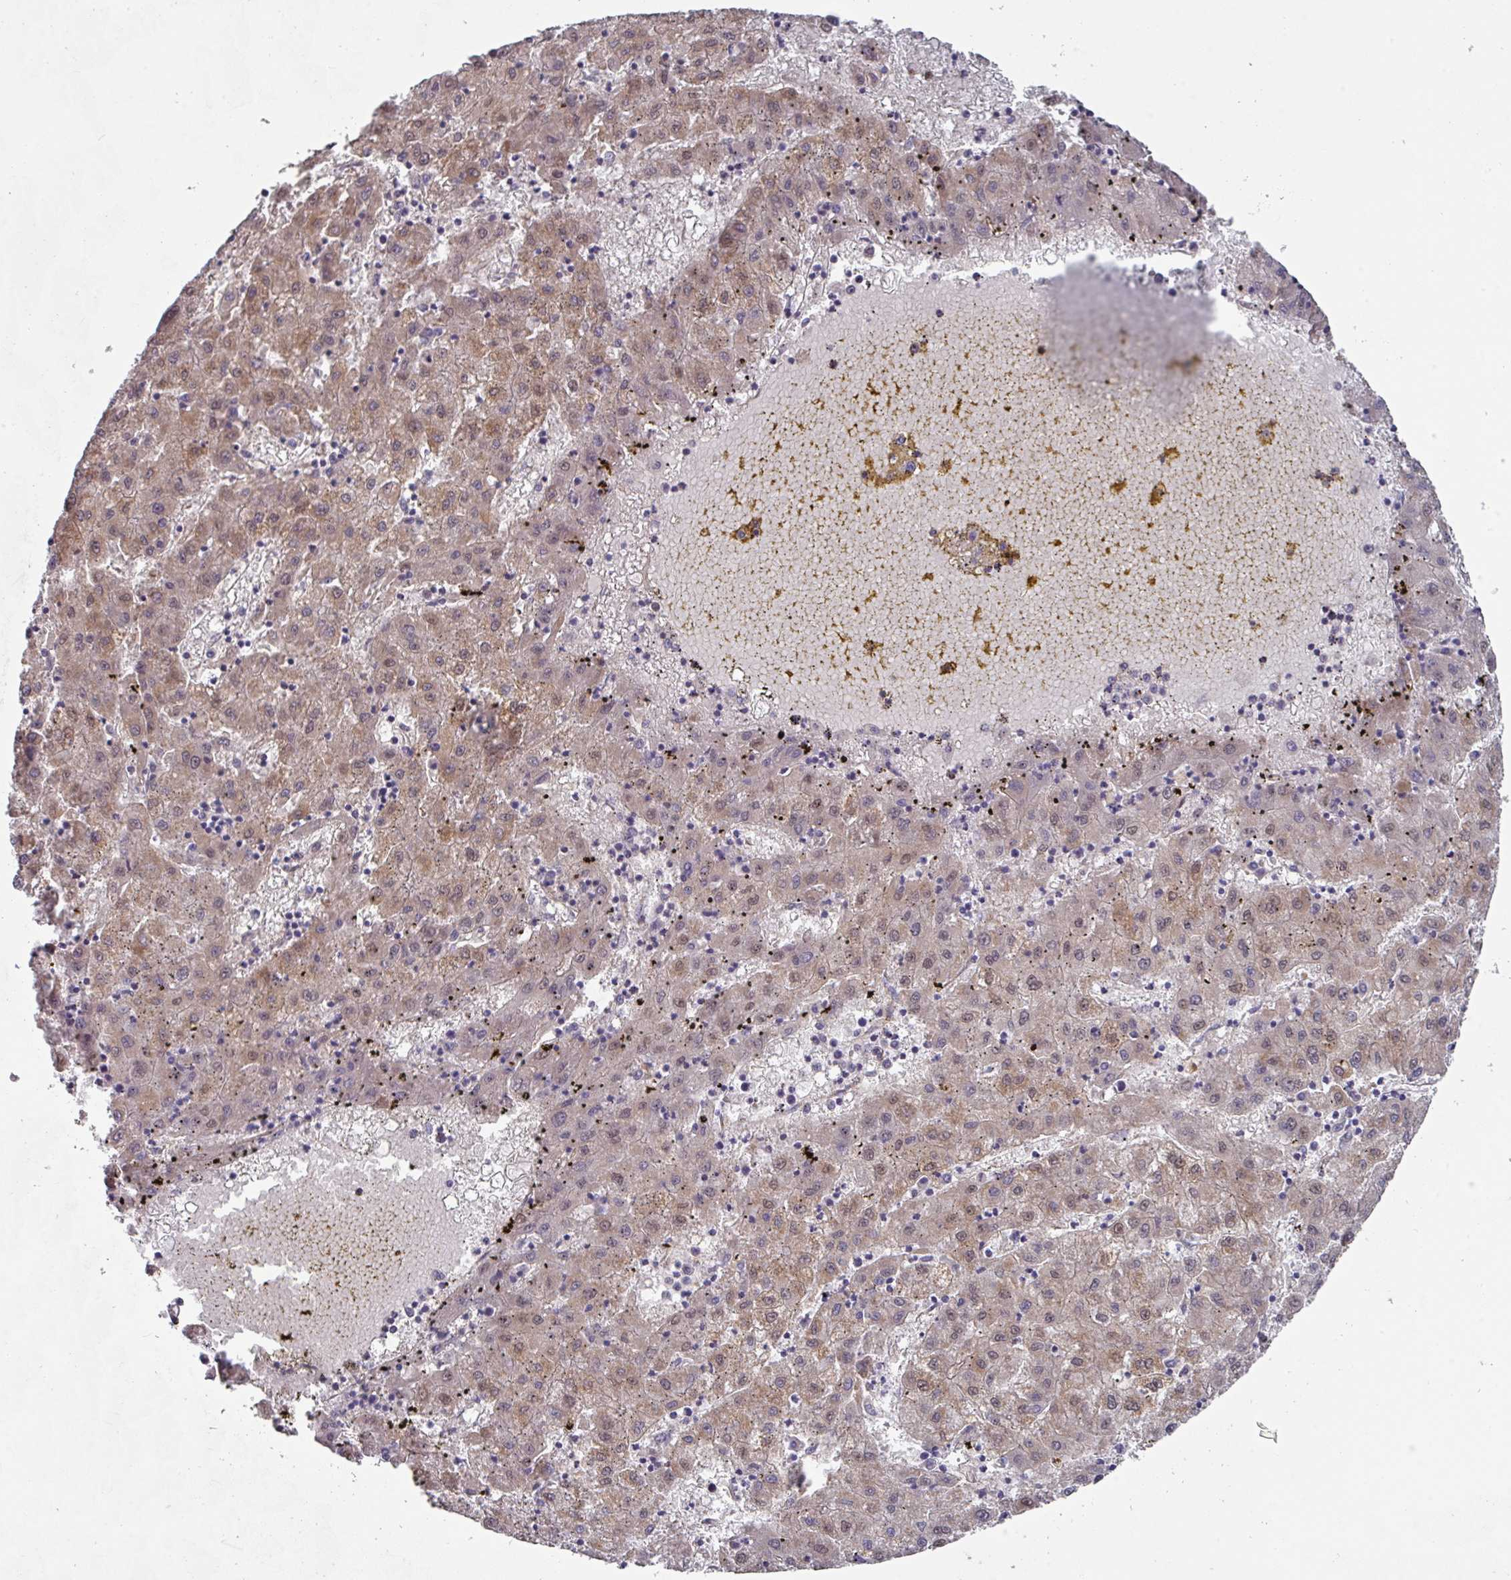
{"staining": {"intensity": "moderate", "quantity": "25%-75%", "location": "cytoplasmic/membranous"}, "tissue": "liver cancer", "cell_type": "Tumor cells", "image_type": "cancer", "snomed": [{"axis": "morphology", "description": "Carcinoma, Hepatocellular, NOS"}, {"axis": "topography", "description": "Liver"}], "caption": "This is a micrograph of immunohistochemistry staining of liver cancer, which shows moderate positivity in the cytoplasmic/membranous of tumor cells.", "gene": "DCAF12L2", "patient": {"sex": "male", "age": 72}}